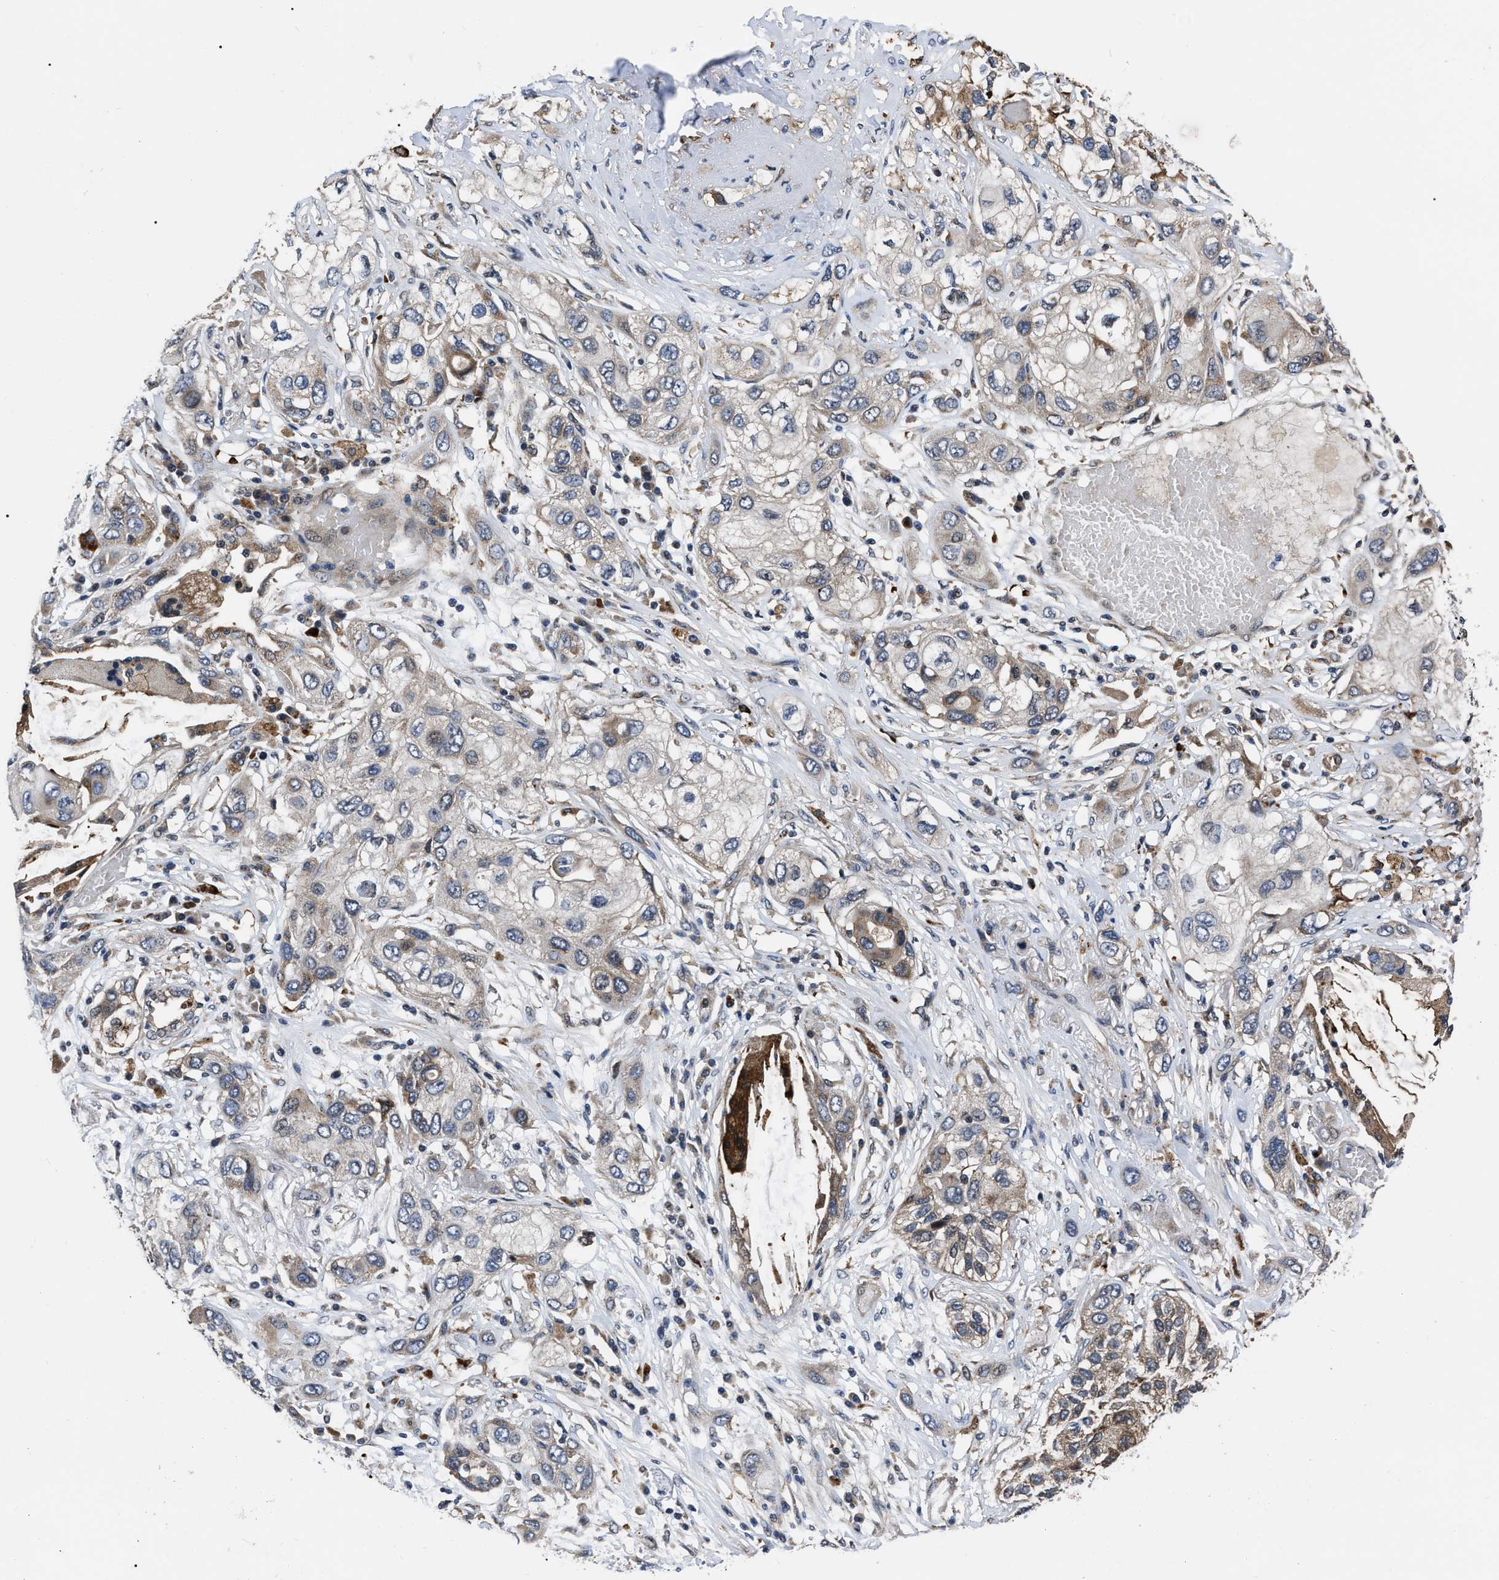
{"staining": {"intensity": "moderate", "quantity": "<25%", "location": "cytoplasmic/membranous"}, "tissue": "lung cancer", "cell_type": "Tumor cells", "image_type": "cancer", "snomed": [{"axis": "morphology", "description": "Squamous cell carcinoma, NOS"}, {"axis": "topography", "description": "Lung"}], "caption": "High-magnification brightfield microscopy of lung cancer (squamous cell carcinoma) stained with DAB (brown) and counterstained with hematoxylin (blue). tumor cells exhibit moderate cytoplasmic/membranous positivity is present in approximately<25% of cells.", "gene": "PPWD1", "patient": {"sex": "male", "age": 71}}